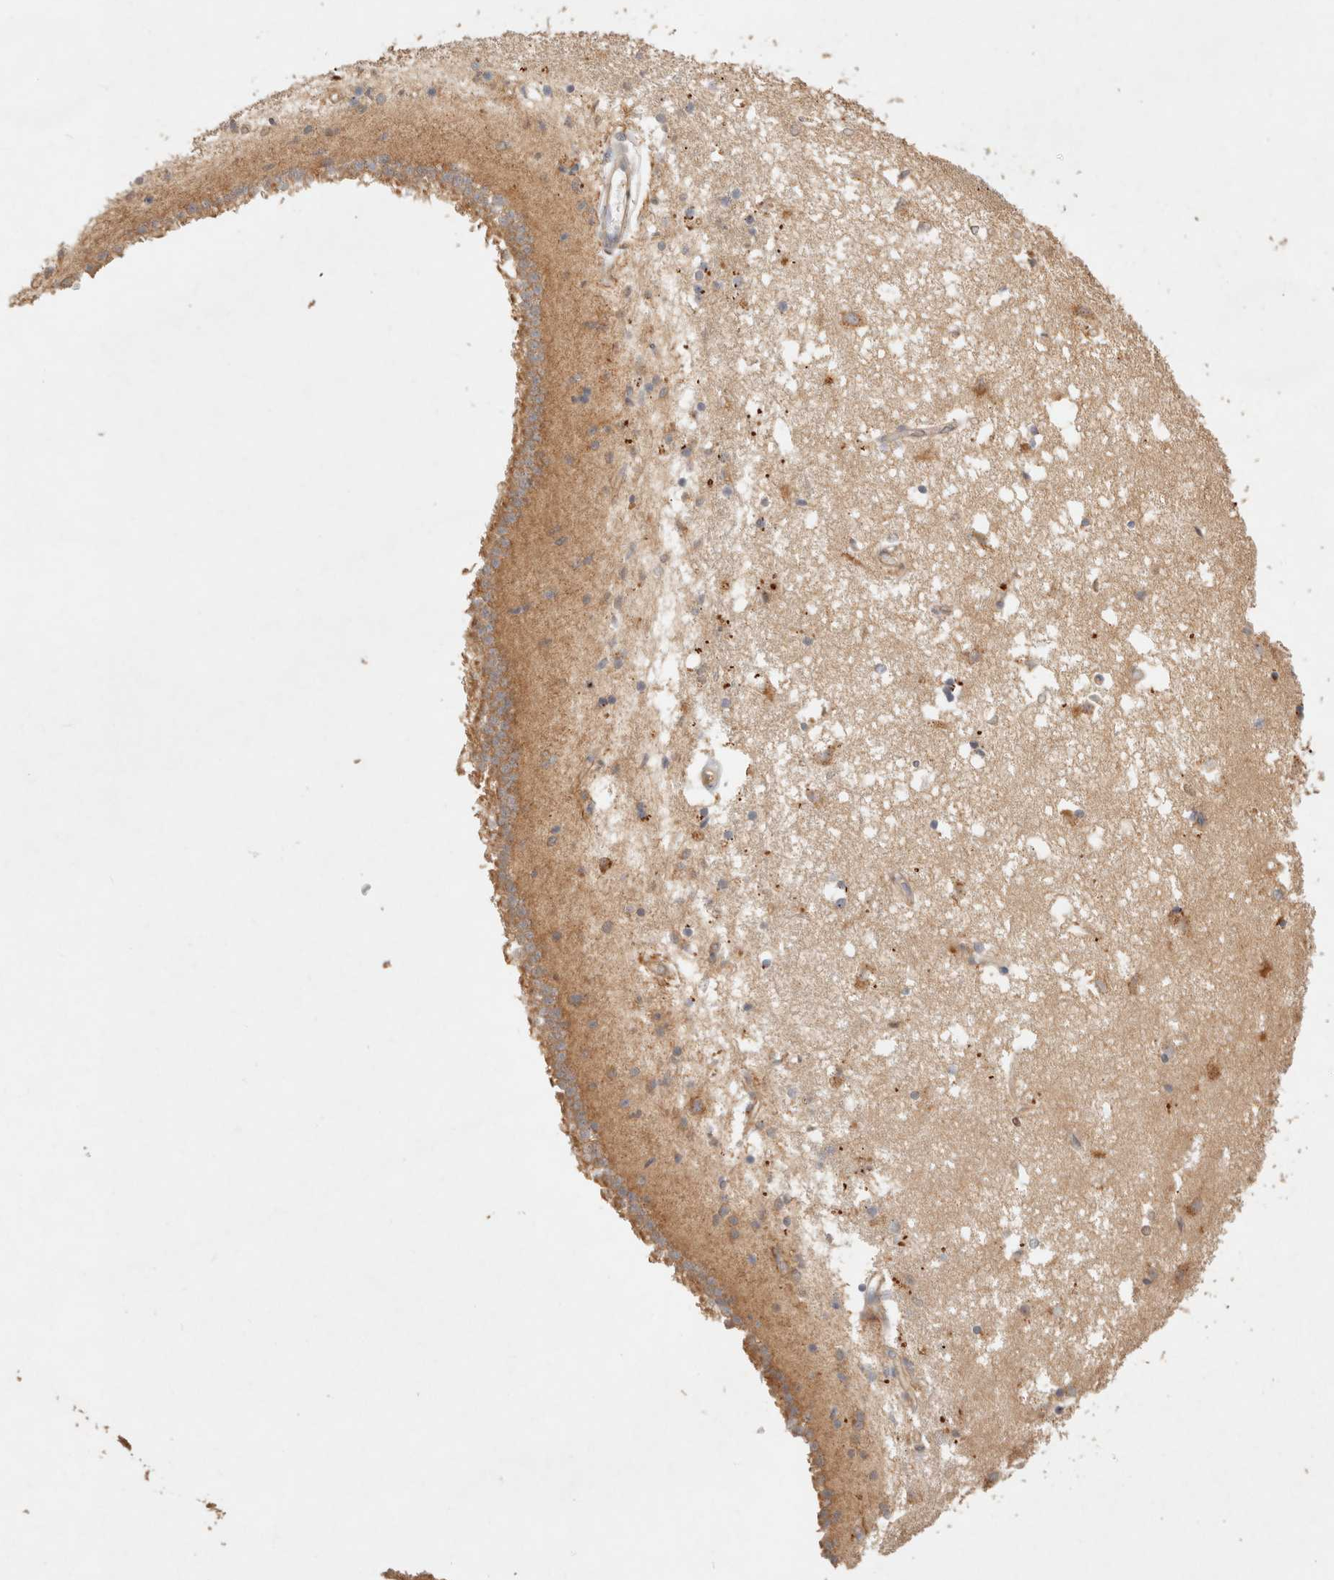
{"staining": {"intensity": "moderate", "quantity": "25%-75%", "location": "cytoplasmic/membranous"}, "tissue": "caudate", "cell_type": "Glial cells", "image_type": "normal", "snomed": [{"axis": "morphology", "description": "Normal tissue, NOS"}, {"axis": "topography", "description": "Lateral ventricle wall"}], "caption": "Immunohistochemical staining of unremarkable human caudate demonstrates moderate cytoplasmic/membranous protein staining in about 25%-75% of glial cells.", "gene": "HECTD3", "patient": {"sex": "male", "age": 45}}